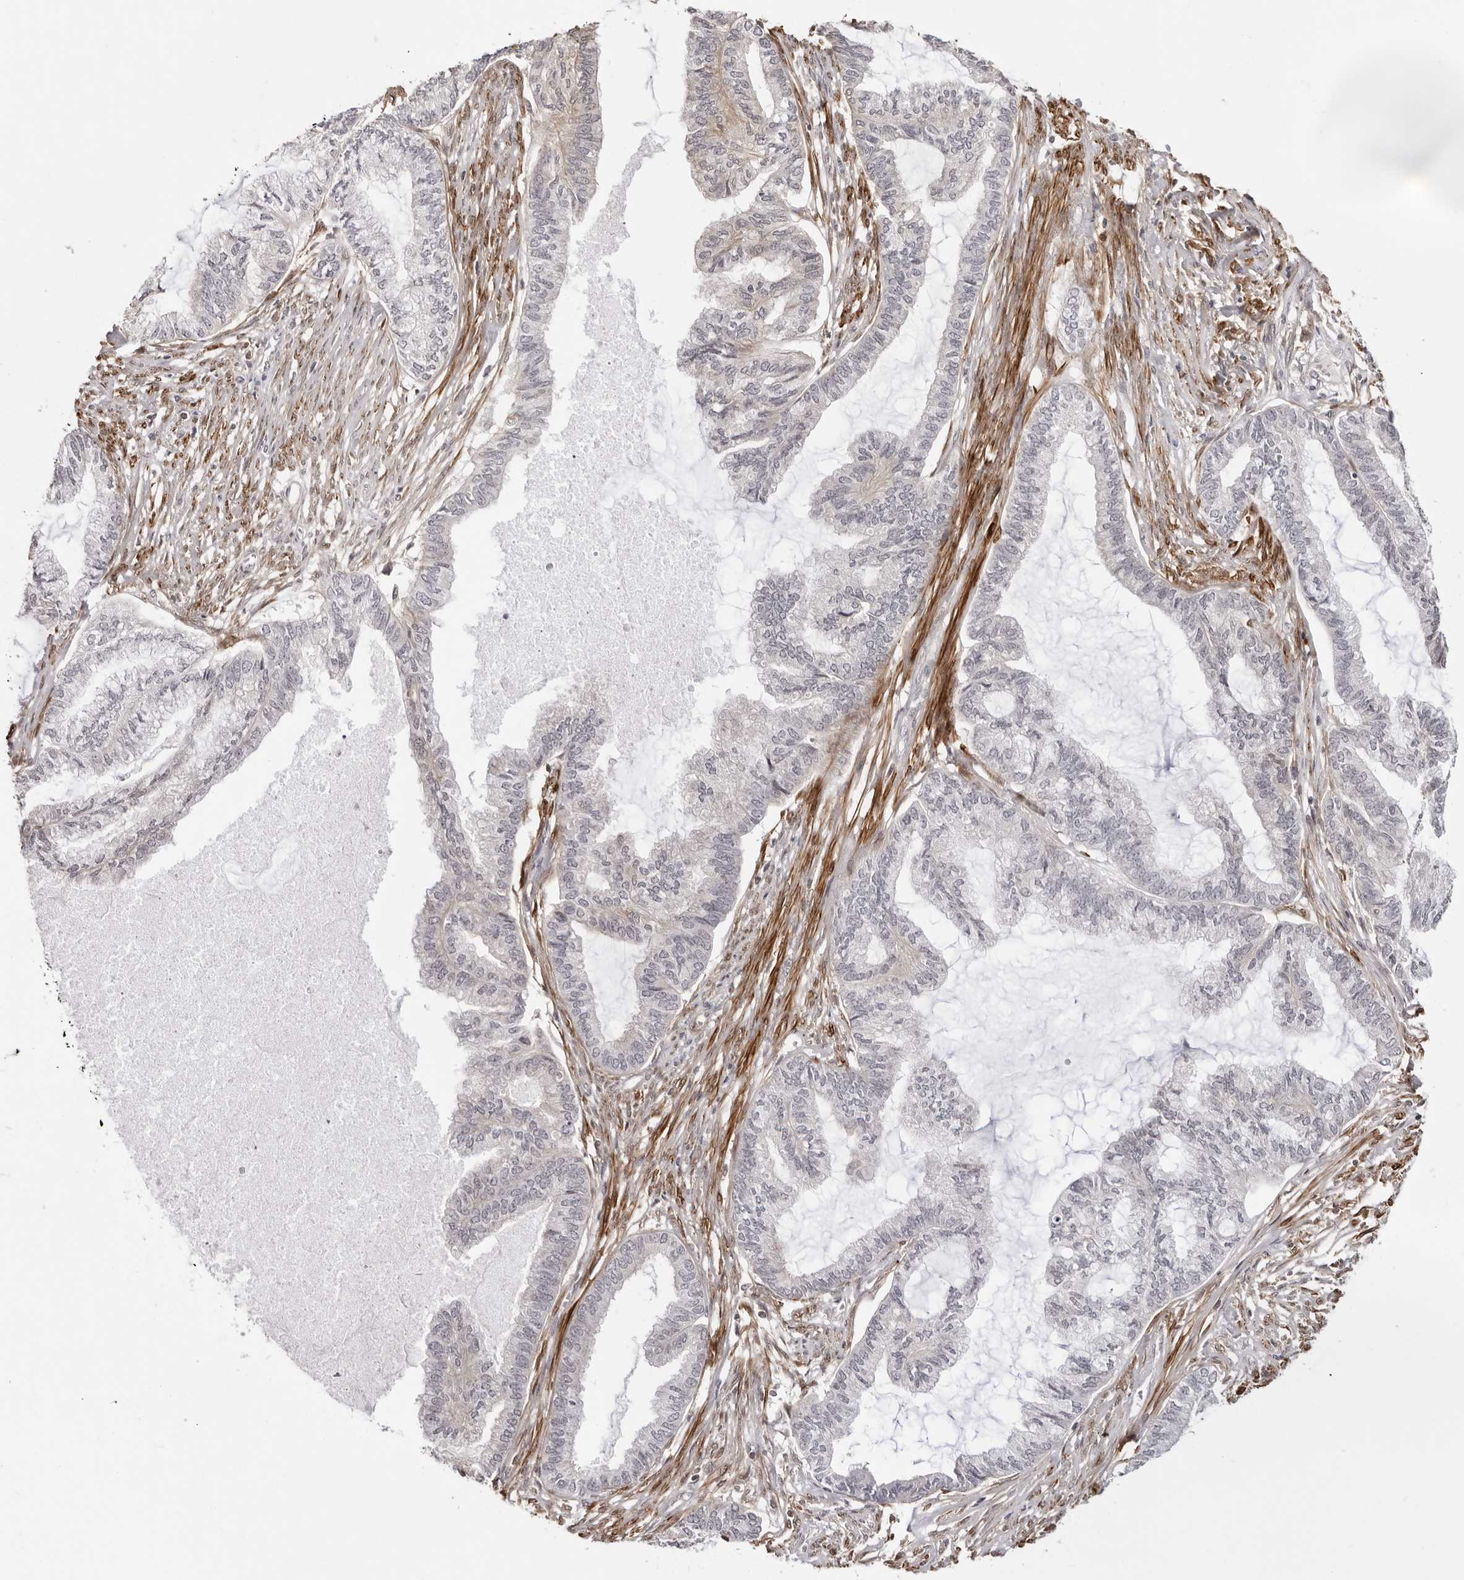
{"staining": {"intensity": "negative", "quantity": "none", "location": "none"}, "tissue": "endometrial cancer", "cell_type": "Tumor cells", "image_type": "cancer", "snomed": [{"axis": "morphology", "description": "Adenocarcinoma, NOS"}, {"axis": "topography", "description": "Endometrium"}], "caption": "Image shows no significant protein expression in tumor cells of endometrial adenocarcinoma.", "gene": "UNK", "patient": {"sex": "female", "age": 86}}